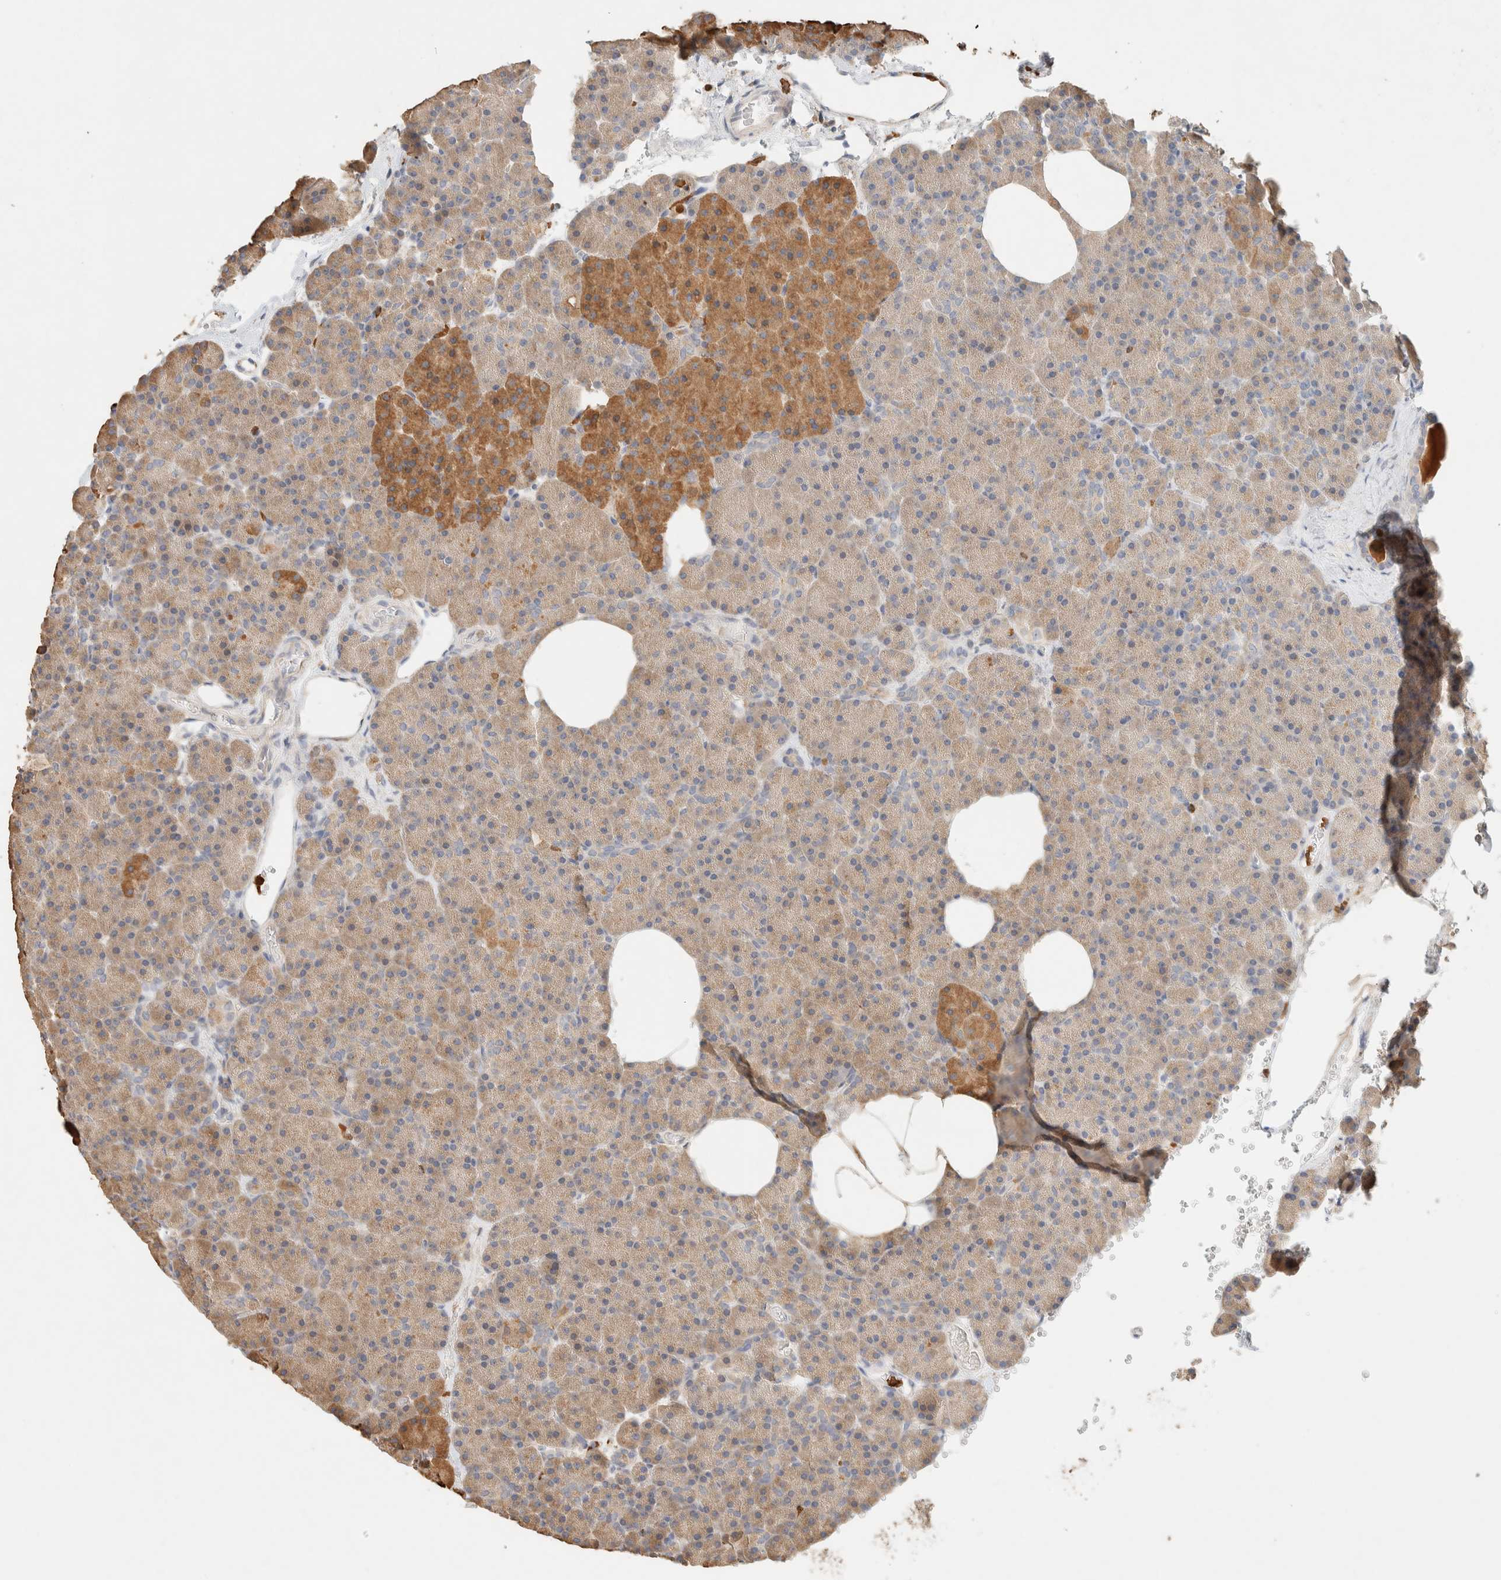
{"staining": {"intensity": "moderate", "quantity": ">75%", "location": "cytoplasmic/membranous"}, "tissue": "pancreas", "cell_type": "Exocrine glandular cells", "image_type": "normal", "snomed": [{"axis": "morphology", "description": "Normal tissue, NOS"}, {"axis": "morphology", "description": "Carcinoid, malignant, NOS"}, {"axis": "topography", "description": "Pancreas"}], "caption": "The immunohistochemical stain shows moderate cytoplasmic/membranous positivity in exocrine glandular cells of normal pancreas.", "gene": "TTC3", "patient": {"sex": "female", "age": 35}}